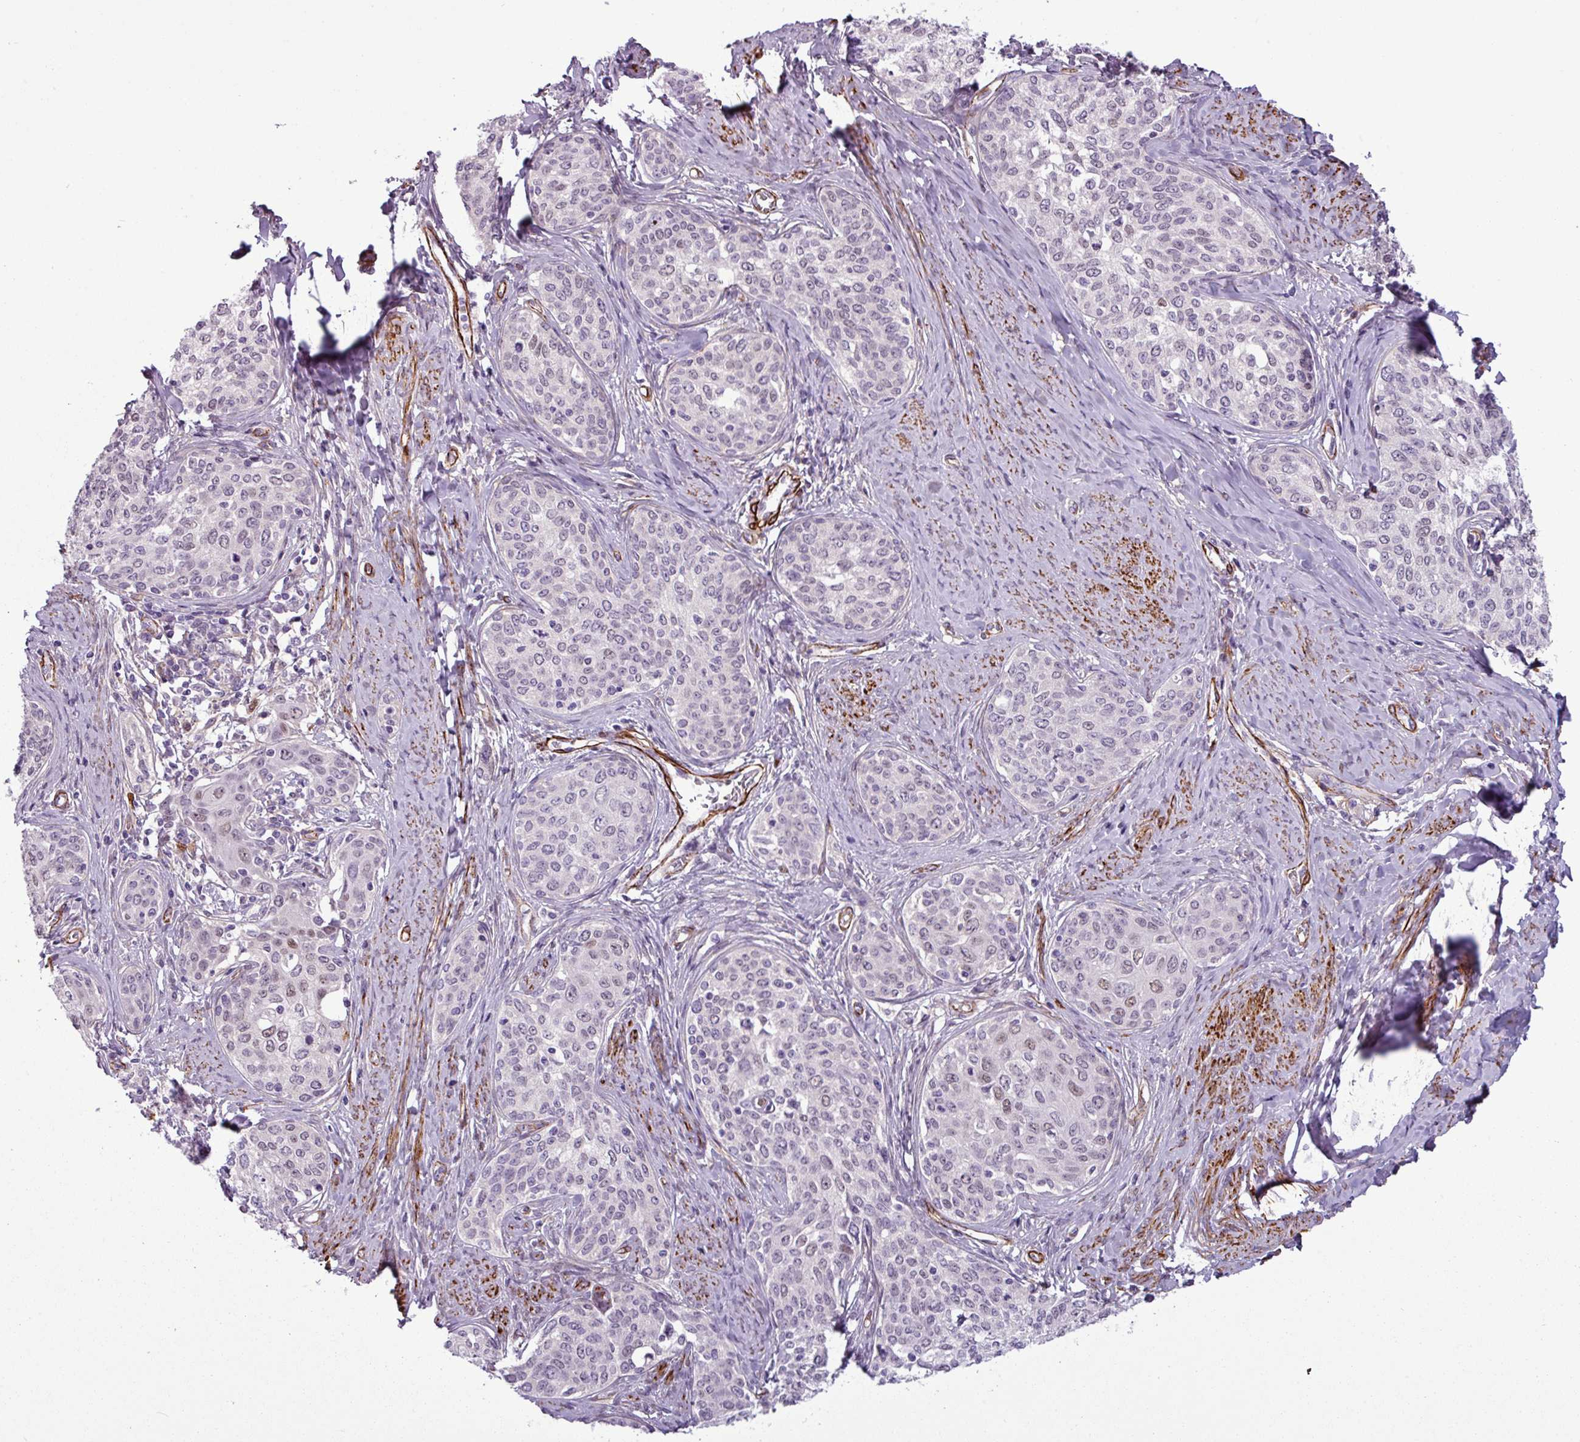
{"staining": {"intensity": "weak", "quantity": "<25%", "location": "nuclear"}, "tissue": "cervical cancer", "cell_type": "Tumor cells", "image_type": "cancer", "snomed": [{"axis": "morphology", "description": "Squamous cell carcinoma, NOS"}, {"axis": "morphology", "description": "Adenocarcinoma, NOS"}, {"axis": "topography", "description": "Cervix"}], "caption": "Protein analysis of cervical cancer exhibits no significant positivity in tumor cells.", "gene": "ATP10A", "patient": {"sex": "female", "age": 52}}